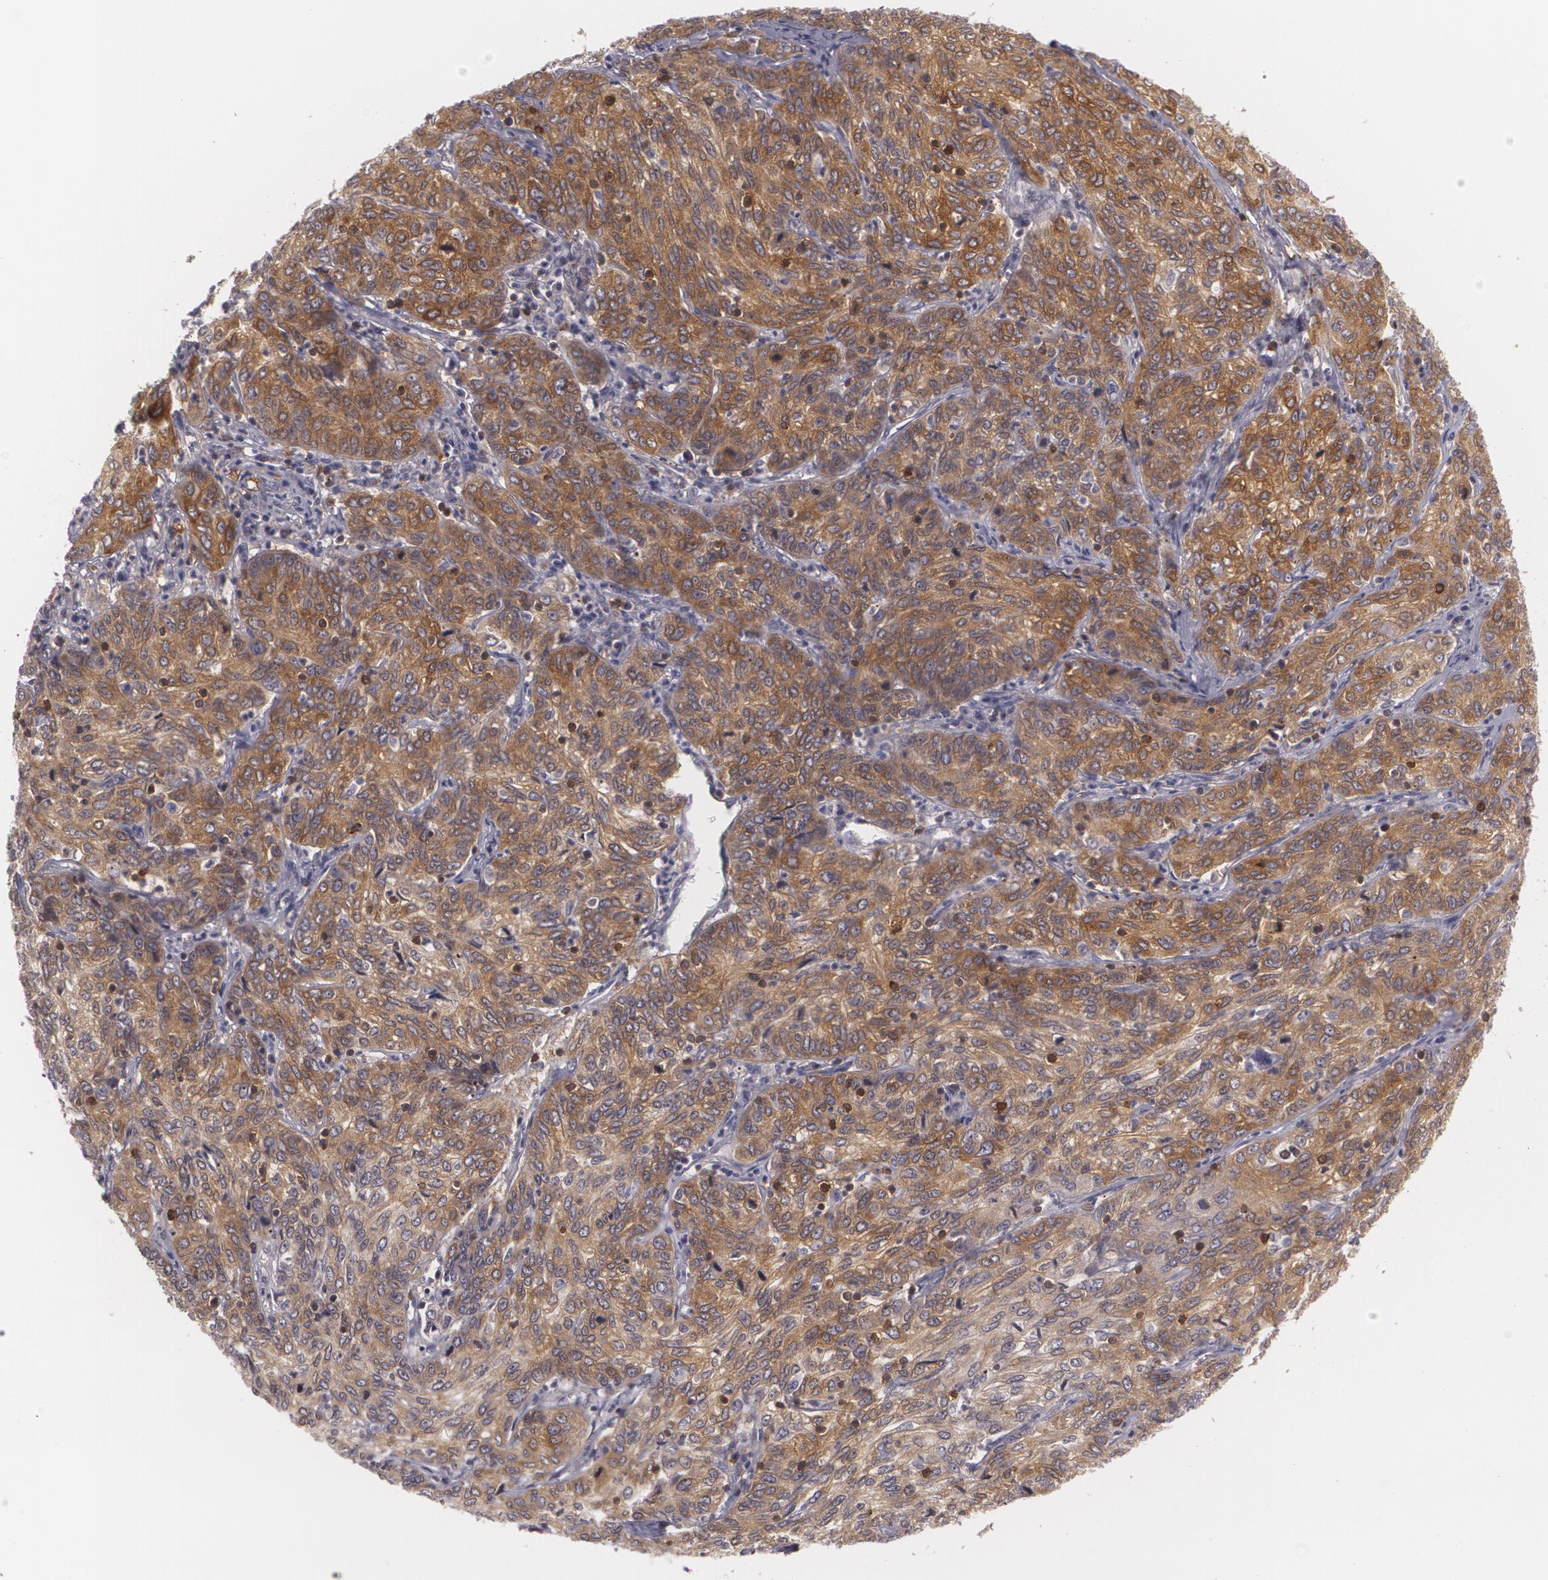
{"staining": {"intensity": "strong", "quantity": ">75%", "location": "cytoplasmic/membranous"}, "tissue": "cervical cancer", "cell_type": "Tumor cells", "image_type": "cancer", "snomed": [{"axis": "morphology", "description": "Squamous cell carcinoma, NOS"}, {"axis": "topography", "description": "Cervix"}], "caption": "The micrograph reveals a brown stain indicating the presence of a protein in the cytoplasmic/membranous of tumor cells in cervical cancer.", "gene": "BIN1", "patient": {"sex": "female", "age": 38}}